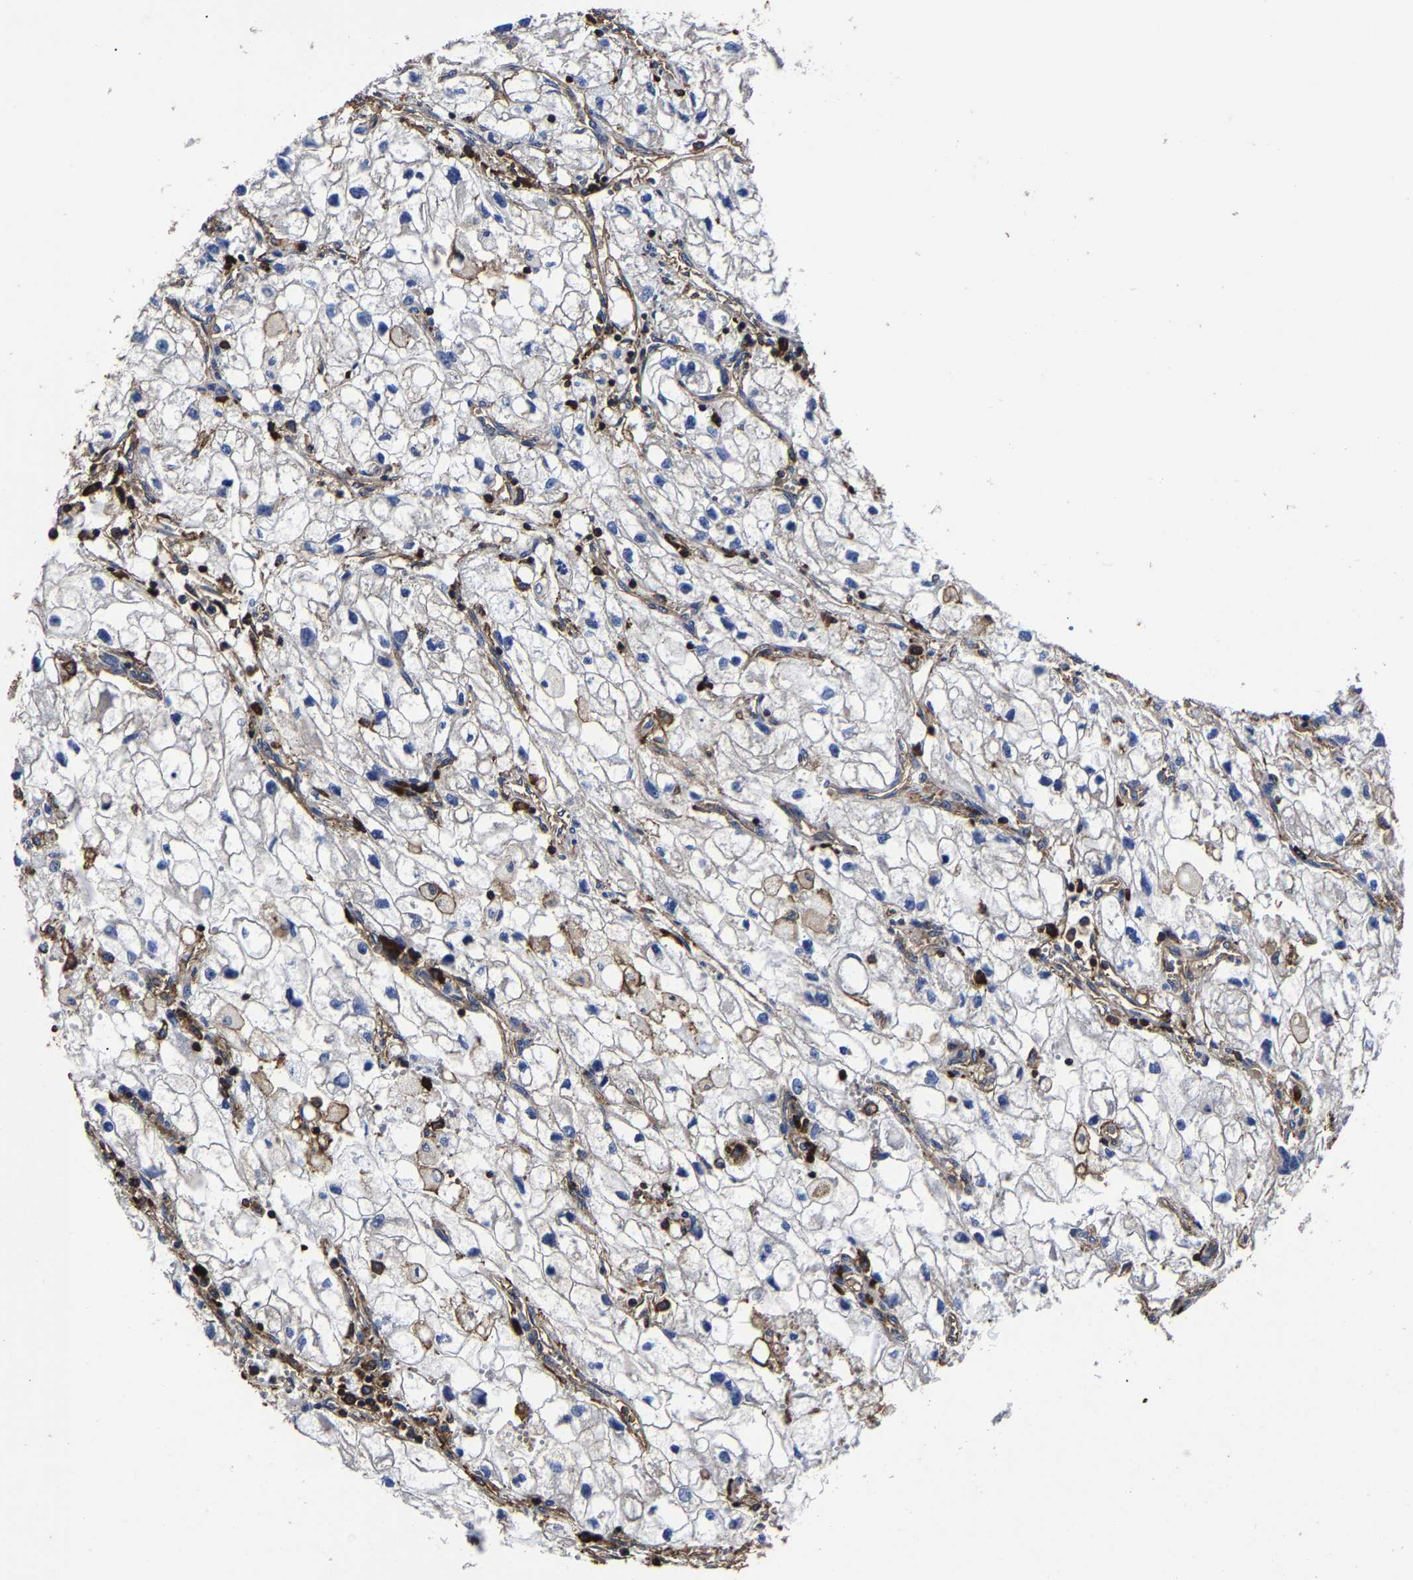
{"staining": {"intensity": "negative", "quantity": "none", "location": "none"}, "tissue": "renal cancer", "cell_type": "Tumor cells", "image_type": "cancer", "snomed": [{"axis": "morphology", "description": "Adenocarcinoma, NOS"}, {"axis": "topography", "description": "Kidney"}], "caption": "Histopathology image shows no significant protein staining in tumor cells of renal cancer (adenocarcinoma).", "gene": "SSH3", "patient": {"sex": "female", "age": 70}}